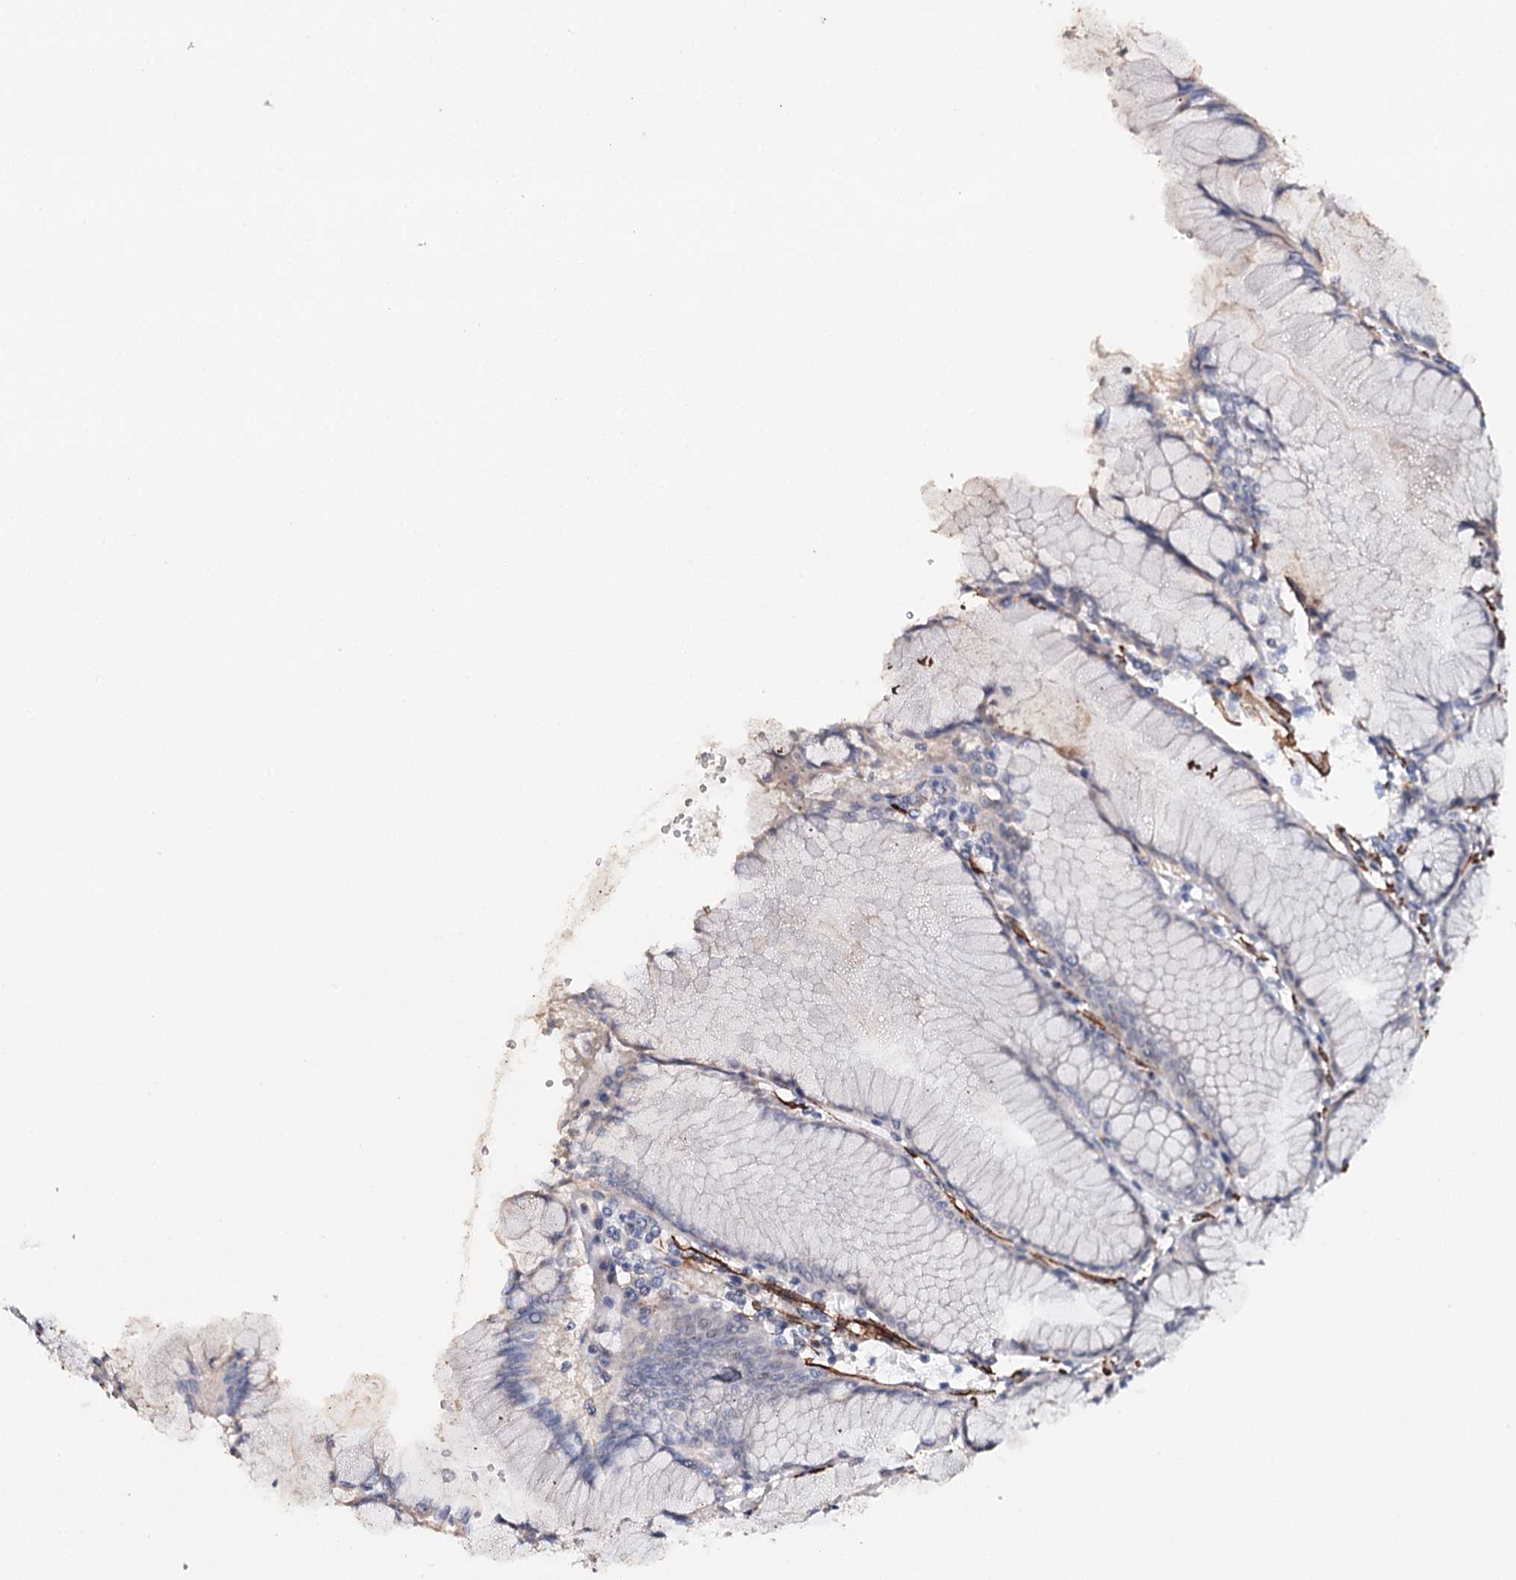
{"staining": {"intensity": "weak", "quantity": "25%-75%", "location": "cytoplasmic/membranous"}, "tissue": "stomach", "cell_type": "Glandular cells", "image_type": "normal", "snomed": [{"axis": "morphology", "description": "Normal tissue, NOS"}, {"axis": "topography", "description": "Stomach"}], "caption": "High-magnification brightfield microscopy of unremarkable stomach stained with DAB (brown) and counterstained with hematoxylin (blue). glandular cells exhibit weak cytoplasmic/membranous staining is identified in approximately25%-75% of cells. Using DAB (brown) and hematoxylin (blue) stains, captured at high magnification using brightfield microscopy.", "gene": "CFAP46", "patient": {"sex": "female", "age": 57}}